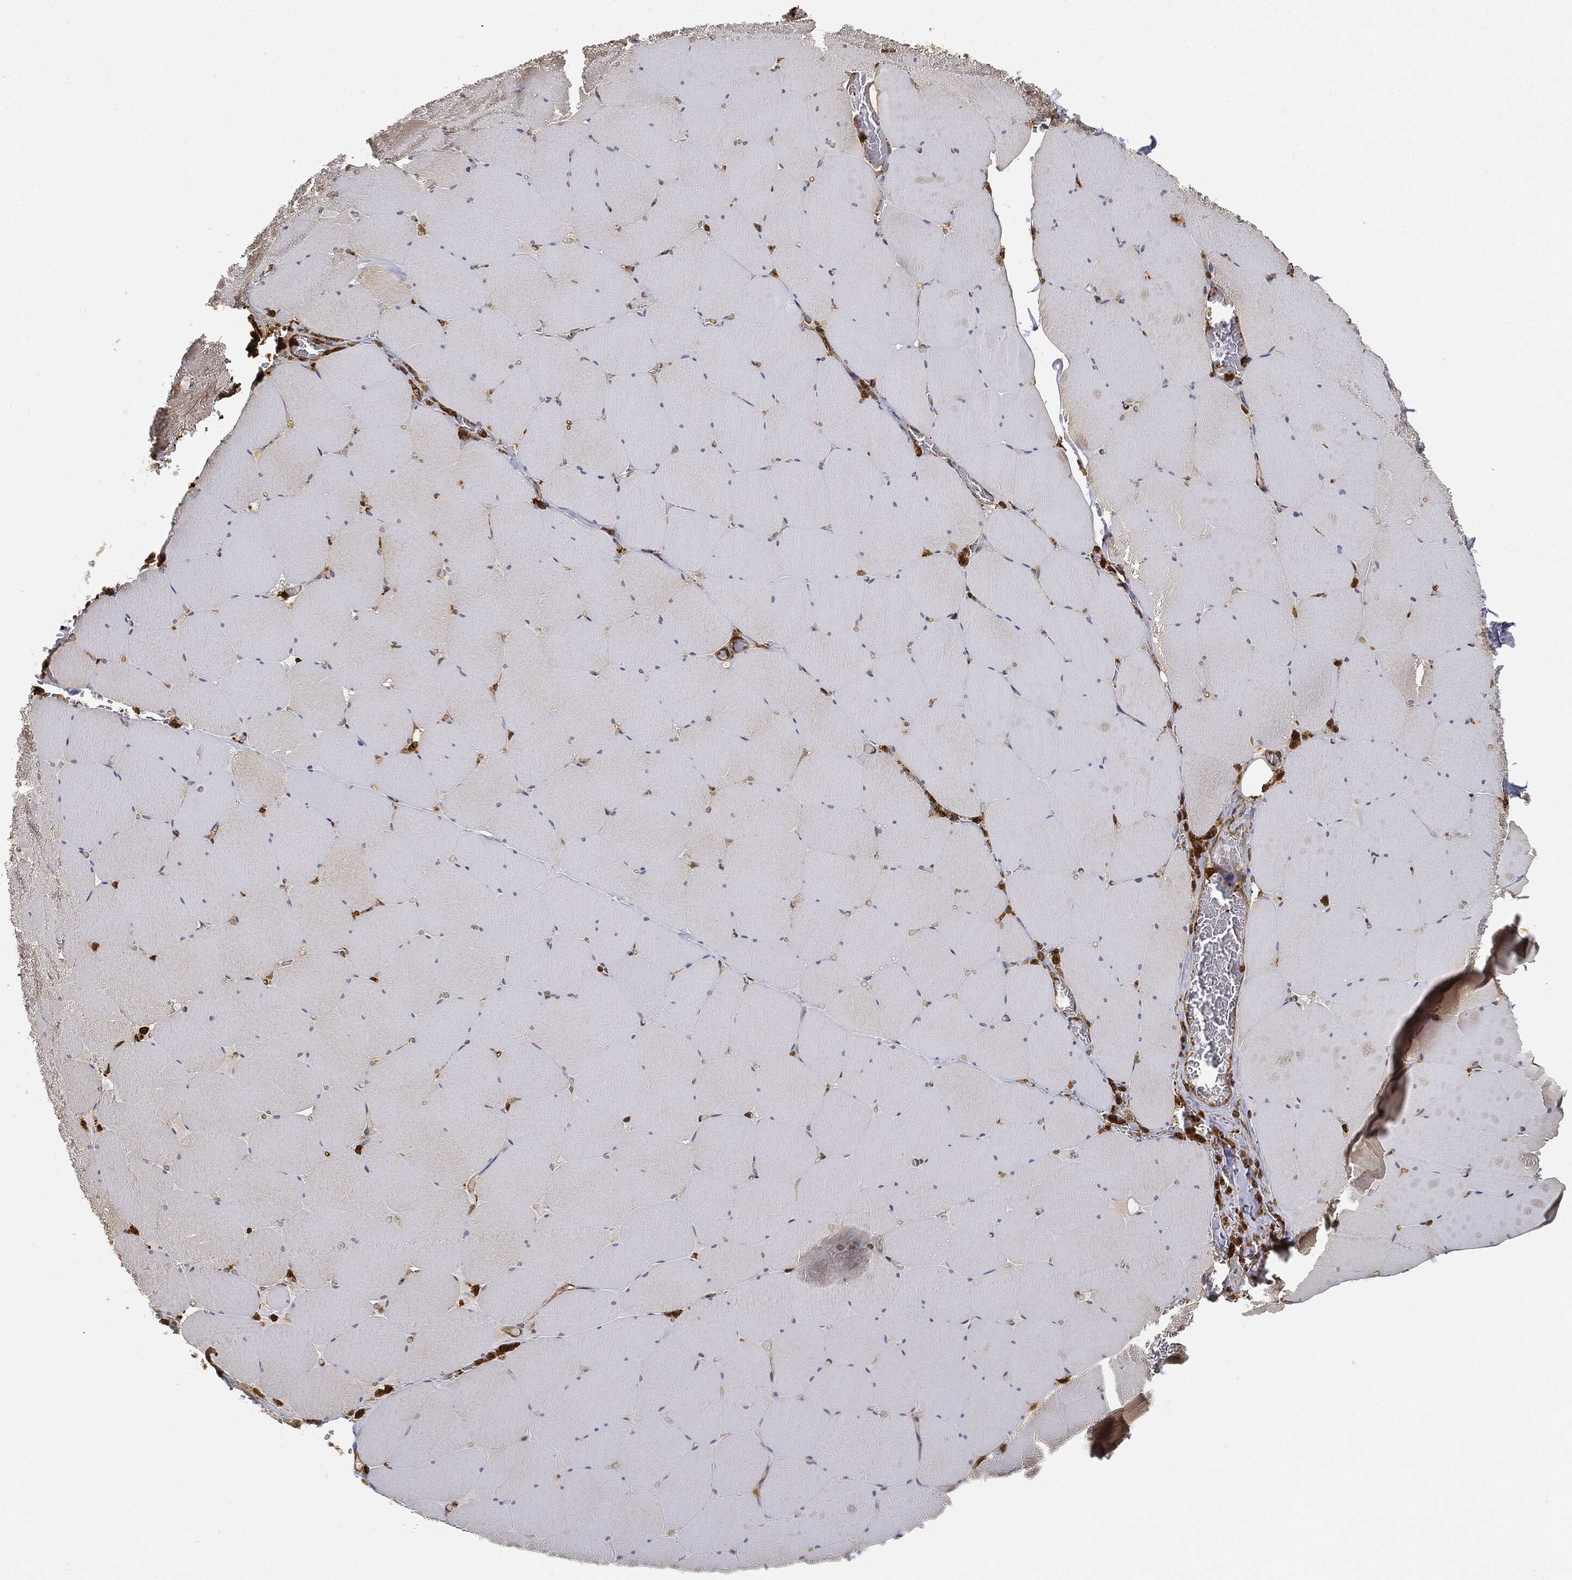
{"staining": {"intensity": "weak", "quantity": "<25%", "location": "cytoplasmic/membranous"}, "tissue": "skeletal muscle", "cell_type": "Myocytes", "image_type": "normal", "snomed": [{"axis": "morphology", "description": "Normal tissue, NOS"}, {"axis": "morphology", "description": "Malignant melanoma, Metastatic site"}, {"axis": "topography", "description": "Skeletal muscle"}], "caption": "This is an IHC image of benign human skeletal muscle. There is no expression in myocytes.", "gene": "WDR1", "patient": {"sex": "male", "age": 50}}